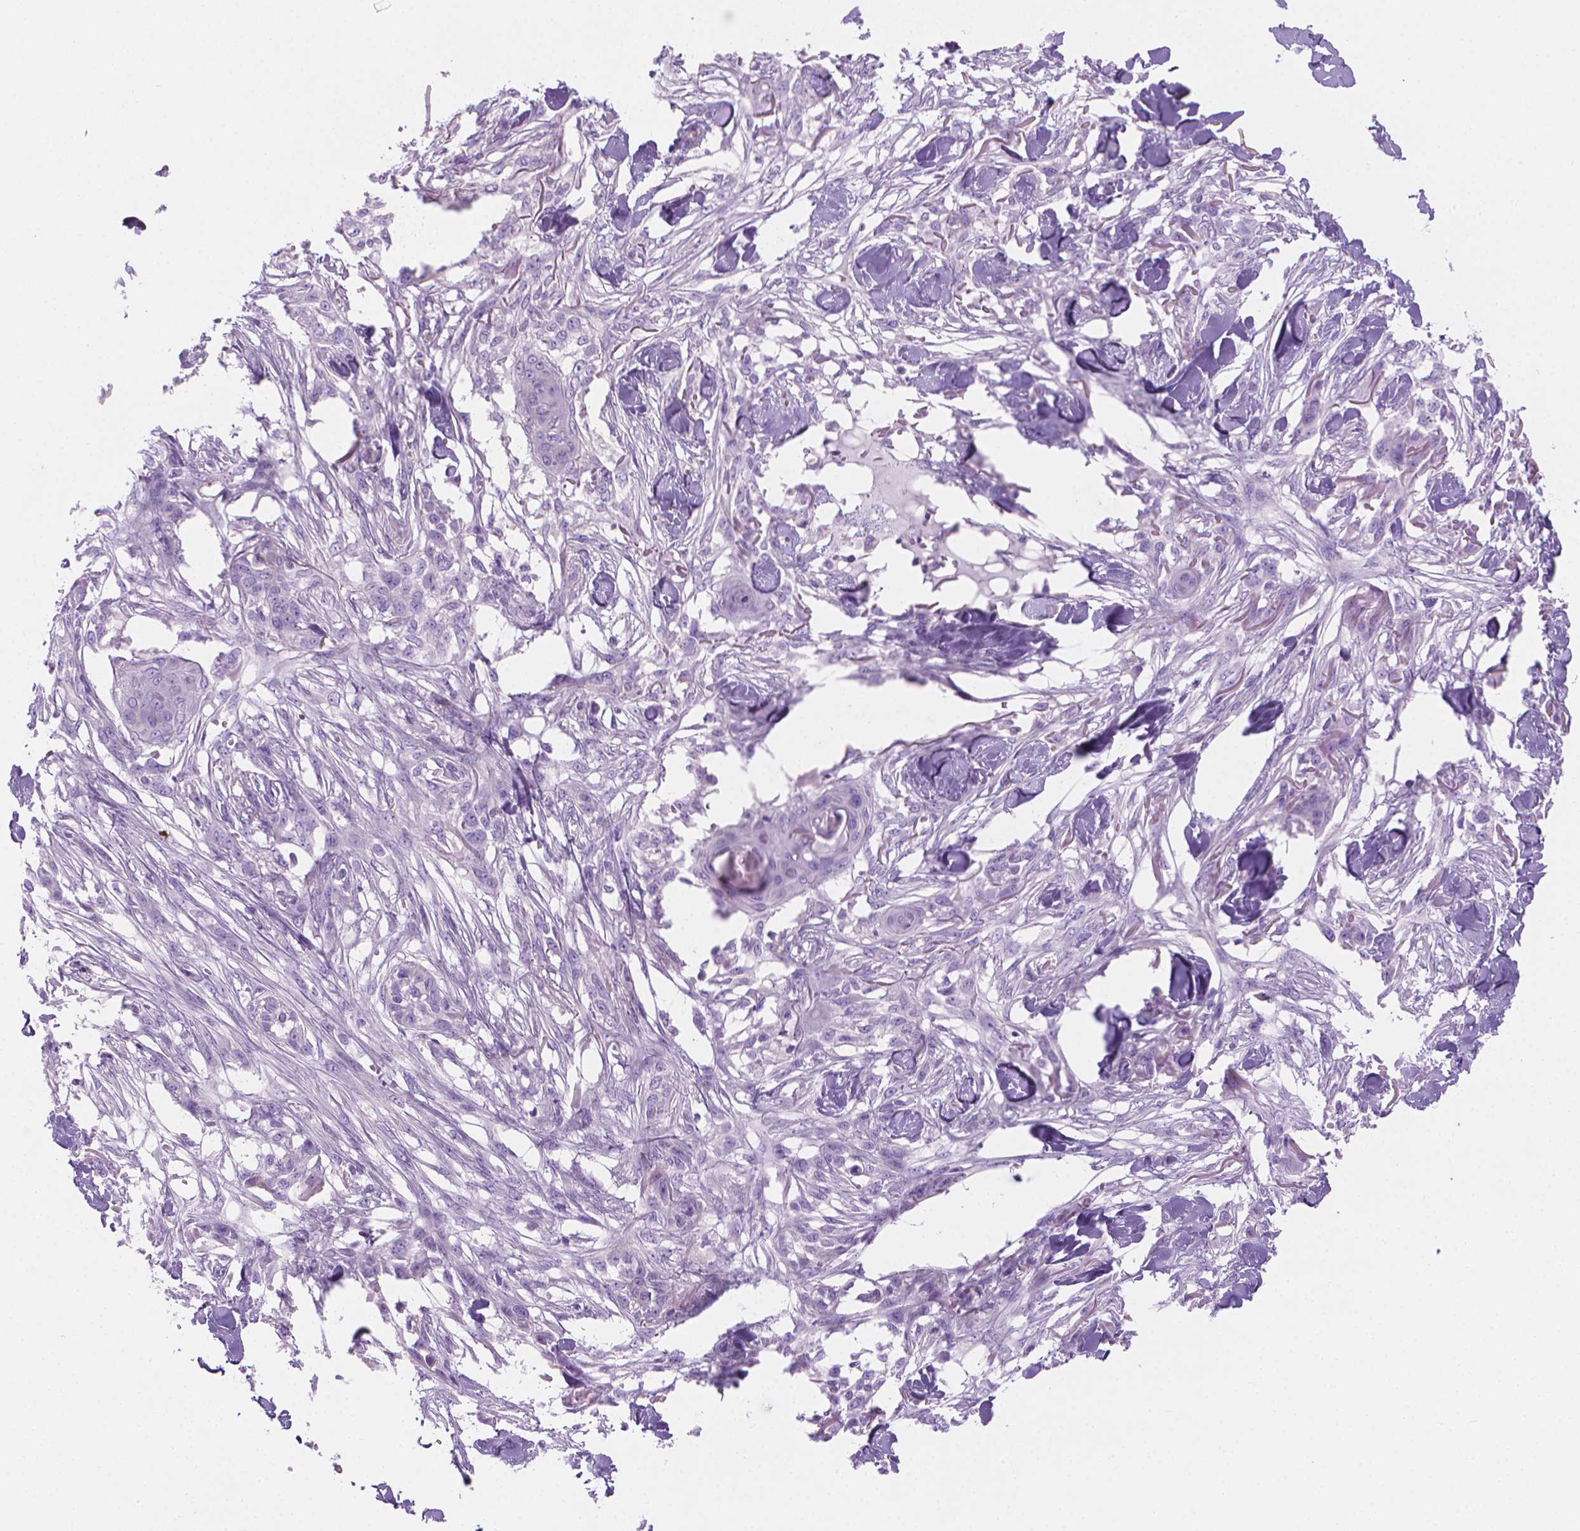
{"staining": {"intensity": "negative", "quantity": "none", "location": "none"}, "tissue": "skin cancer", "cell_type": "Tumor cells", "image_type": "cancer", "snomed": [{"axis": "morphology", "description": "Squamous cell carcinoma, NOS"}, {"axis": "topography", "description": "Skin"}], "caption": "High magnification brightfield microscopy of skin cancer stained with DAB (brown) and counterstained with hematoxylin (blue): tumor cells show no significant positivity.", "gene": "FASN", "patient": {"sex": "female", "age": 59}}